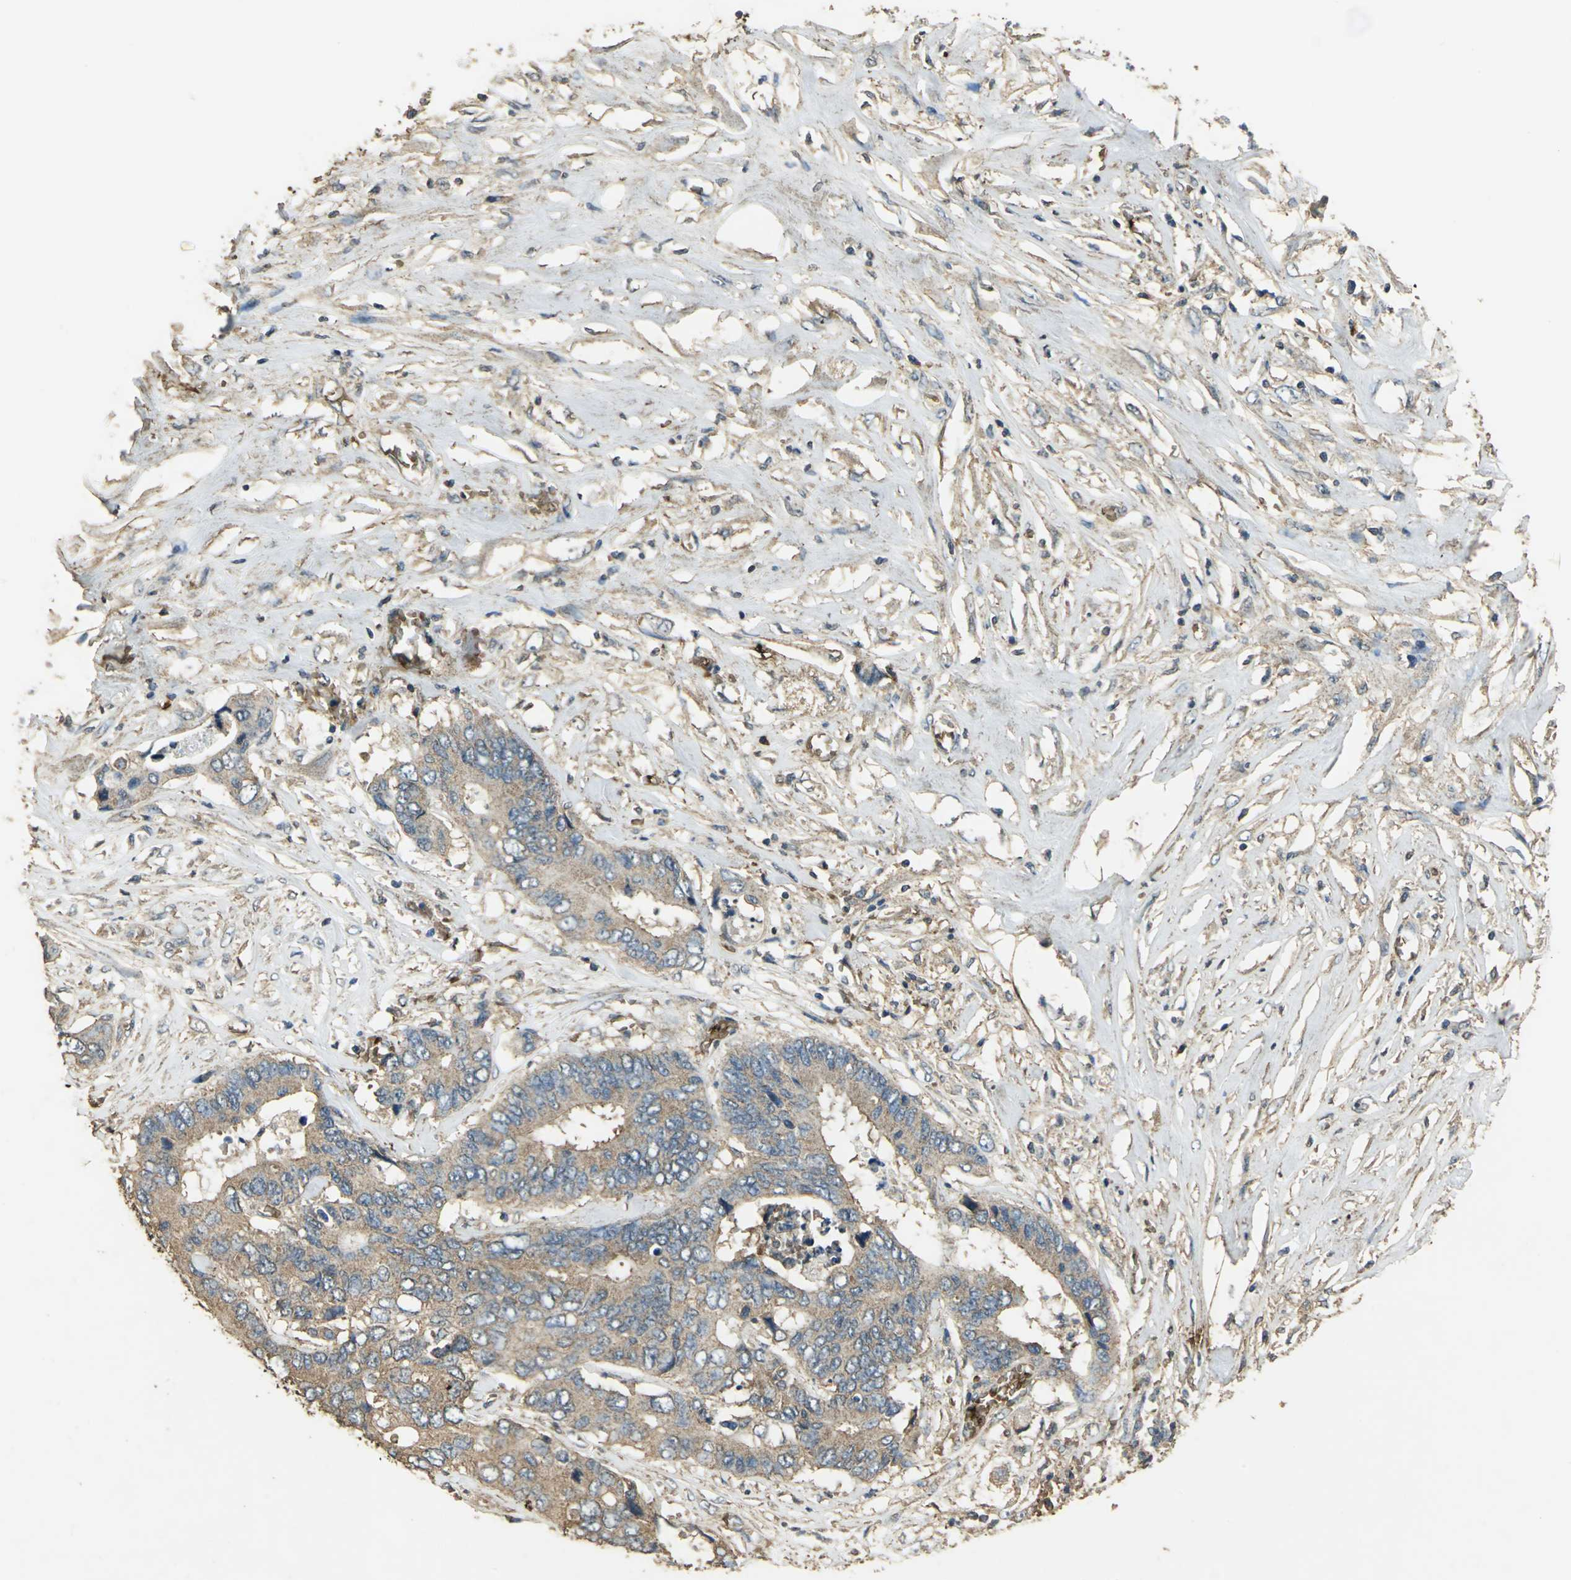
{"staining": {"intensity": "weak", "quantity": ">75%", "location": "cytoplasmic/membranous"}, "tissue": "colorectal cancer", "cell_type": "Tumor cells", "image_type": "cancer", "snomed": [{"axis": "morphology", "description": "Adenocarcinoma, NOS"}, {"axis": "topography", "description": "Rectum"}], "caption": "Colorectal cancer tissue displays weak cytoplasmic/membranous staining in about >75% of tumor cells", "gene": "TRAPPC2", "patient": {"sex": "male", "age": 55}}